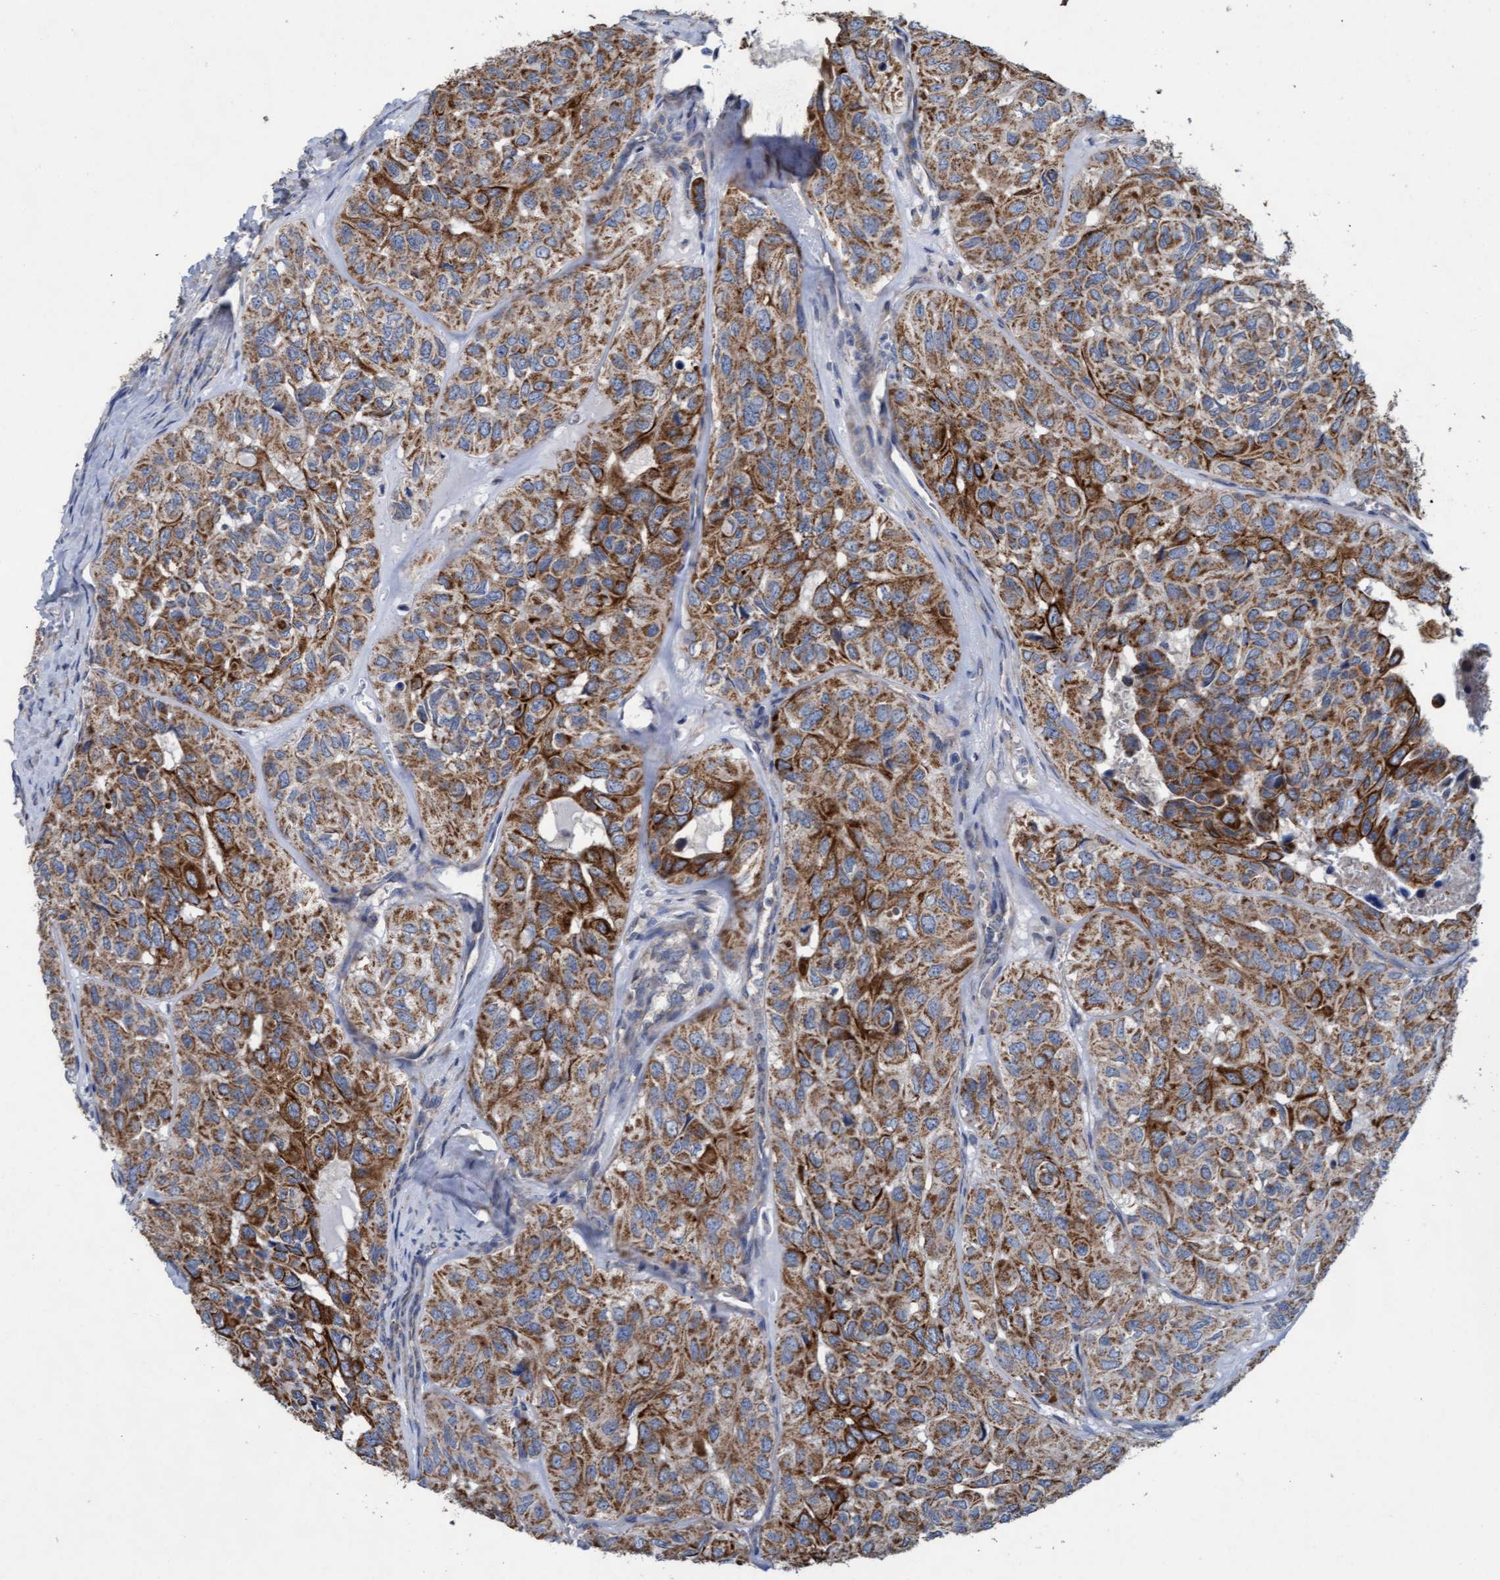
{"staining": {"intensity": "moderate", "quantity": ">75%", "location": "cytoplasmic/membranous"}, "tissue": "head and neck cancer", "cell_type": "Tumor cells", "image_type": "cancer", "snomed": [{"axis": "morphology", "description": "Adenocarcinoma, NOS"}, {"axis": "topography", "description": "Salivary gland, NOS"}, {"axis": "topography", "description": "Head-Neck"}], "caption": "Human head and neck cancer (adenocarcinoma) stained with a brown dye exhibits moderate cytoplasmic/membranous positive staining in about >75% of tumor cells.", "gene": "MRPL38", "patient": {"sex": "female", "age": 76}}